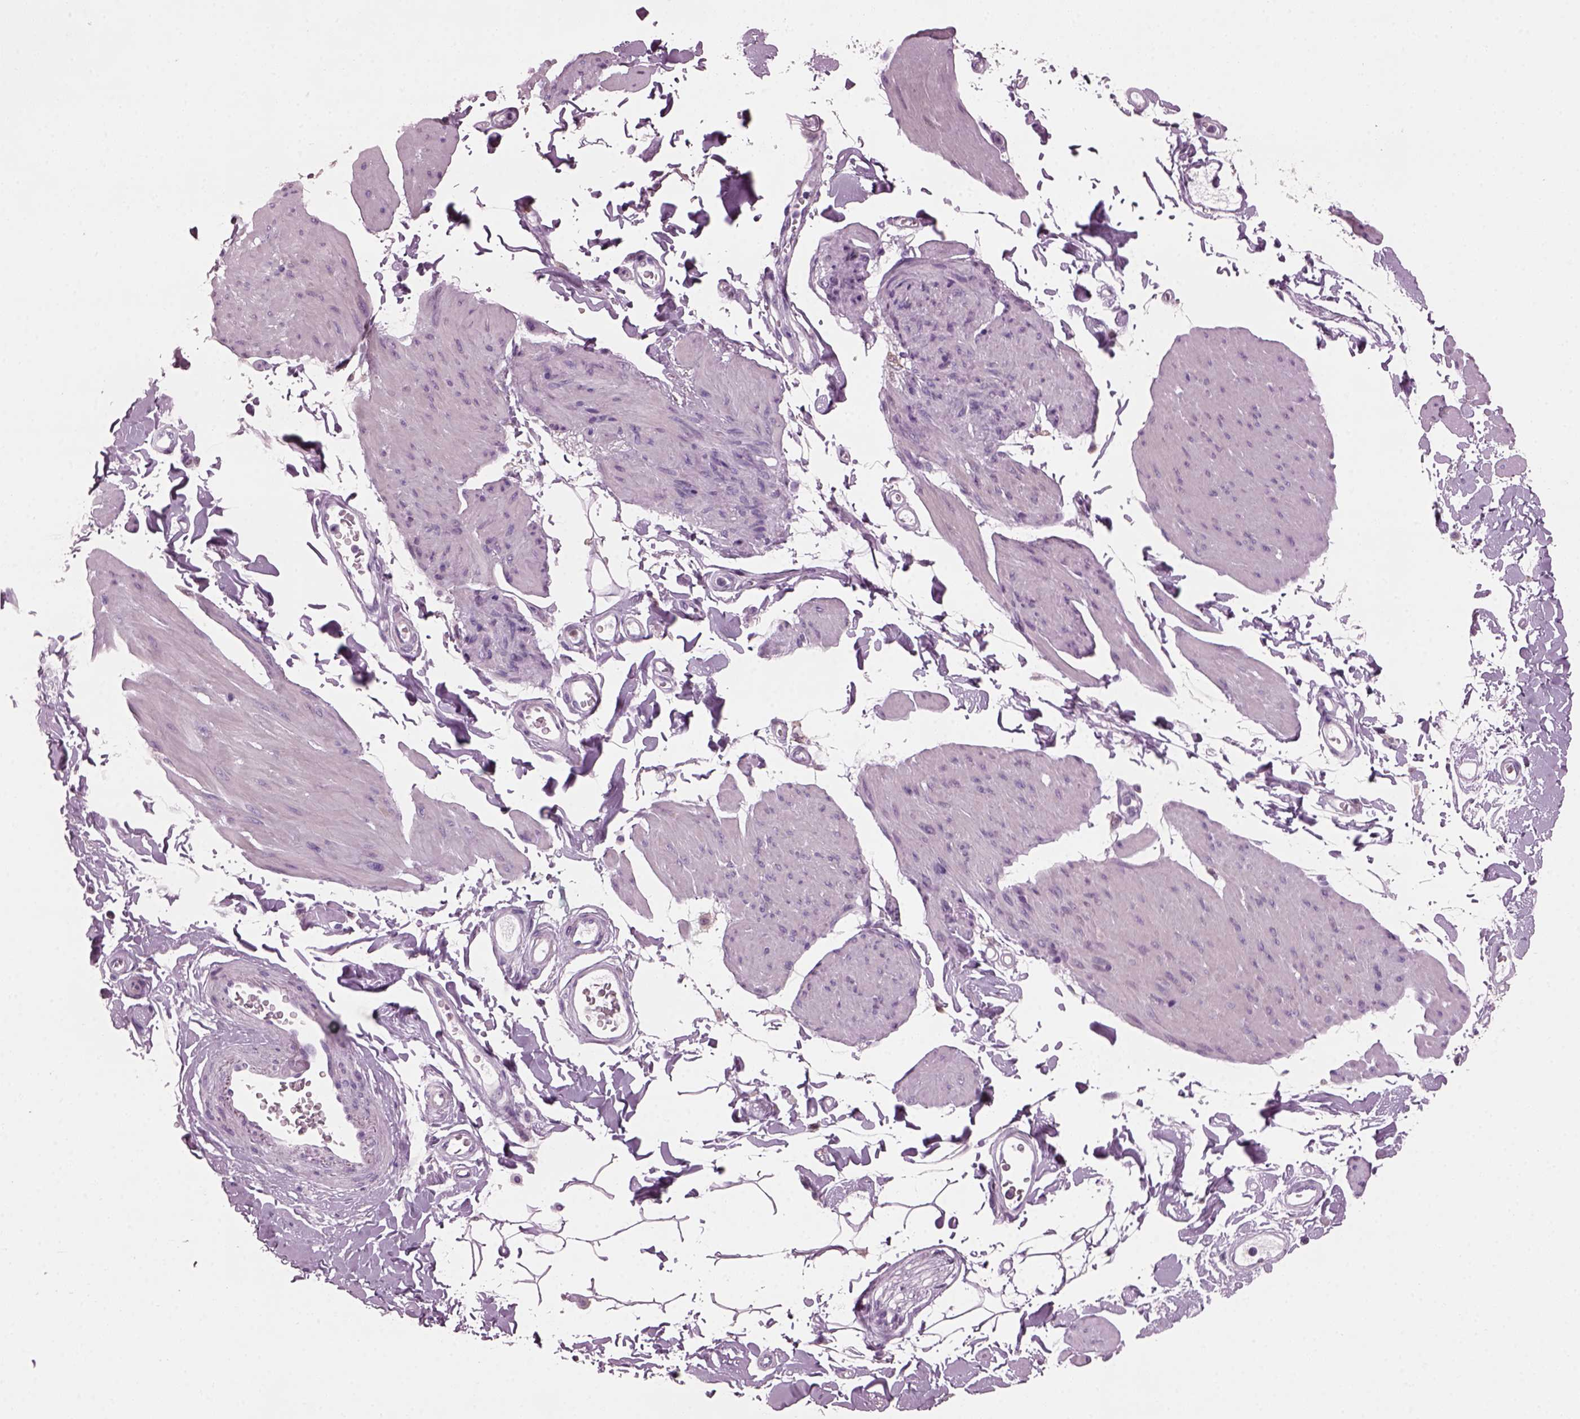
{"staining": {"intensity": "negative", "quantity": "none", "location": "none"}, "tissue": "smooth muscle", "cell_type": "Smooth muscle cells", "image_type": "normal", "snomed": [{"axis": "morphology", "description": "Normal tissue, NOS"}, {"axis": "topography", "description": "Adipose tissue"}, {"axis": "topography", "description": "Smooth muscle"}, {"axis": "topography", "description": "Peripheral nerve tissue"}], "caption": "IHC of unremarkable human smooth muscle shows no expression in smooth muscle cells. (IHC, brightfield microscopy, high magnification).", "gene": "PRR9", "patient": {"sex": "male", "age": 83}}